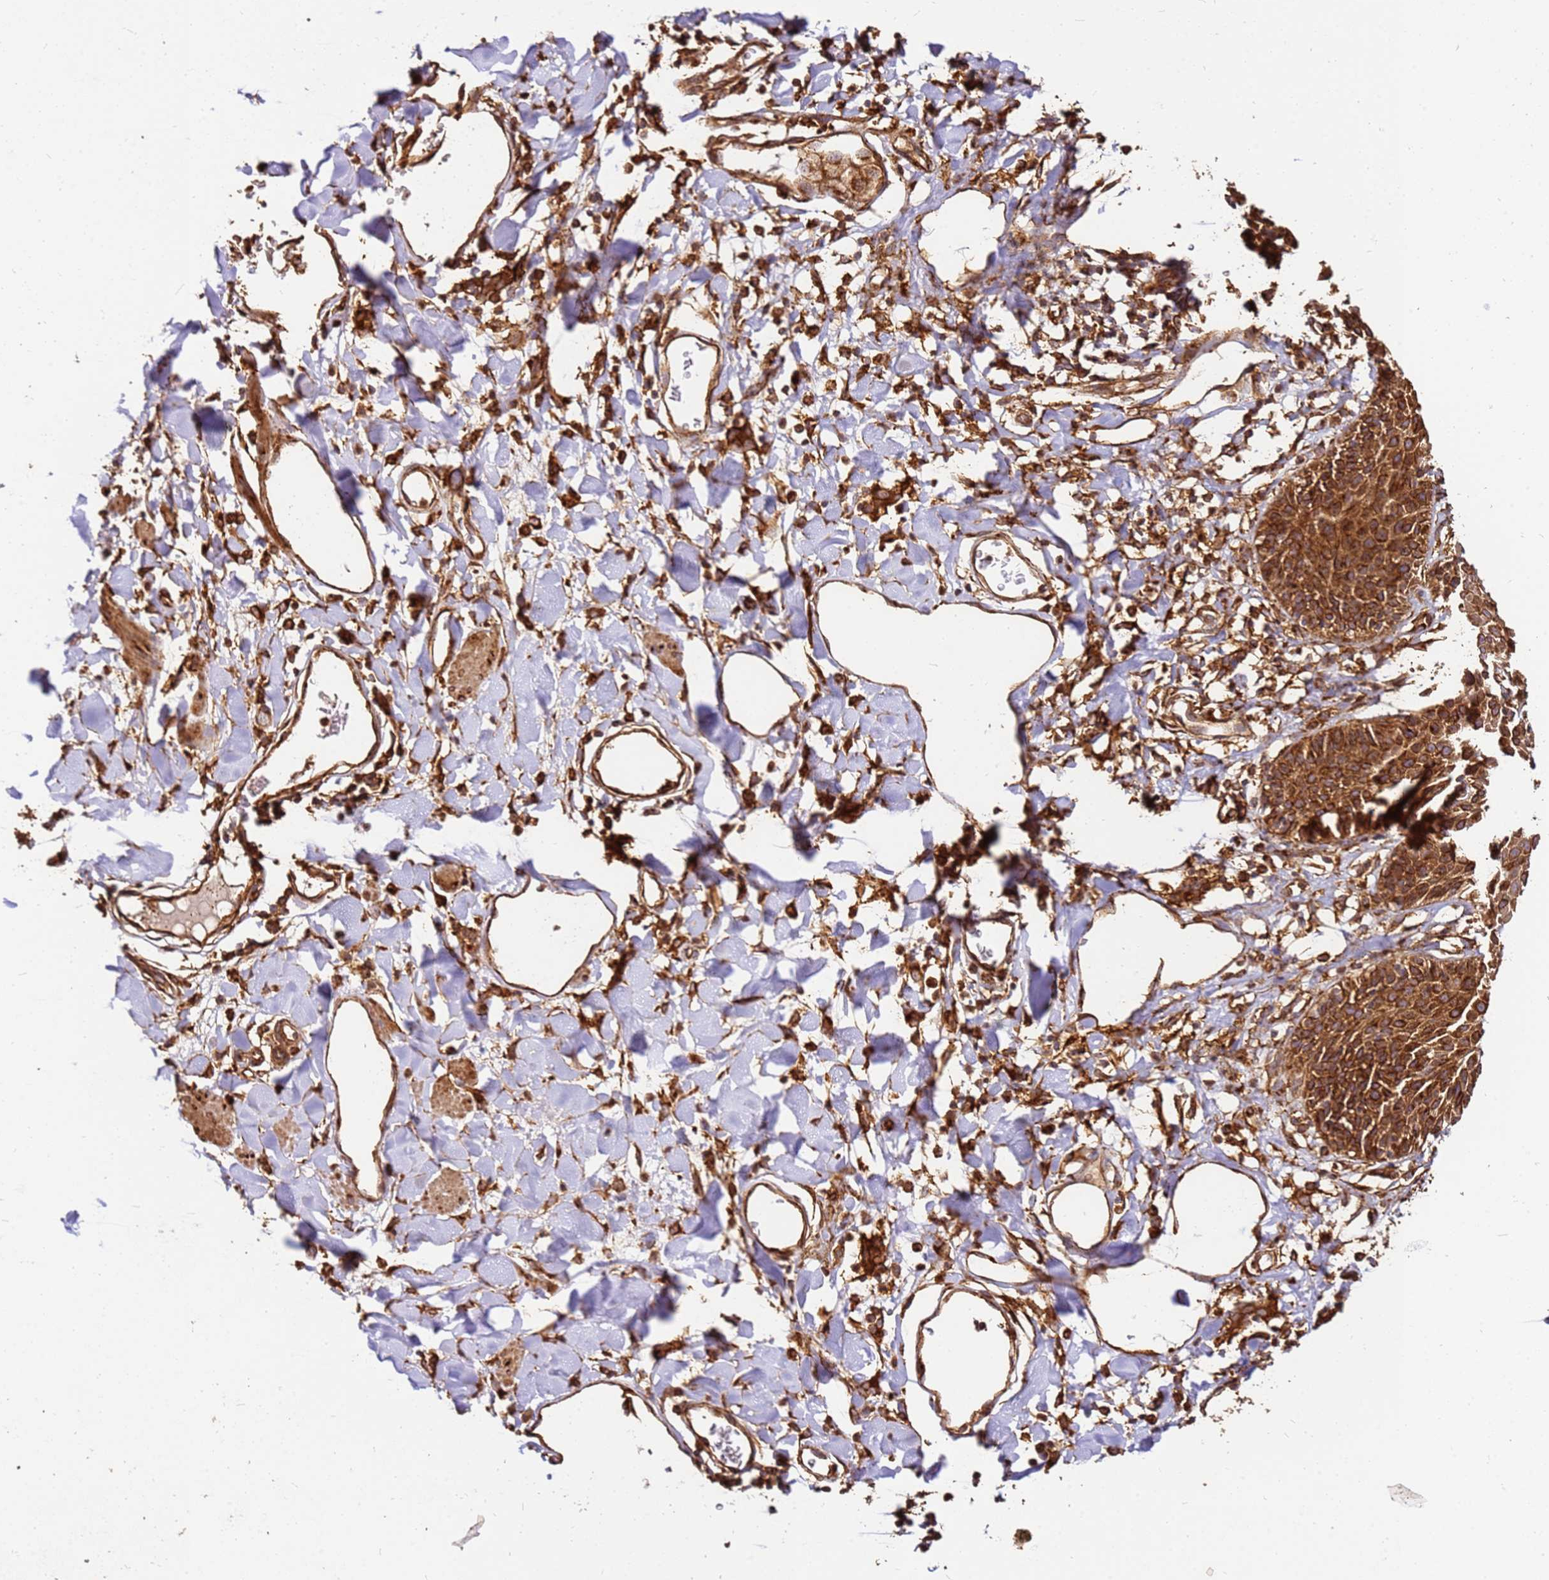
{"staining": {"intensity": "strong", "quantity": ">75%", "location": "cytoplasmic/membranous"}, "tissue": "skin", "cell_type": "Epidermal cells", "image_type": "normal", "snomed": [{"axis": "morphology", "description": "Normal tissue, NOS"}, {"axis": "topography", "description": "Vulva"}], "caption": "IHC histopathology image of benign skin: skin stained using immunohistochemistry demonstrates high levels of strong protein expression localized specifically in the cytoplasmic/membranous of epidermal cells, appearing as a cytoplasmic/membranous brown color.", "gene": "DVL3", "patient": {"sex": "female", "age": 68}}